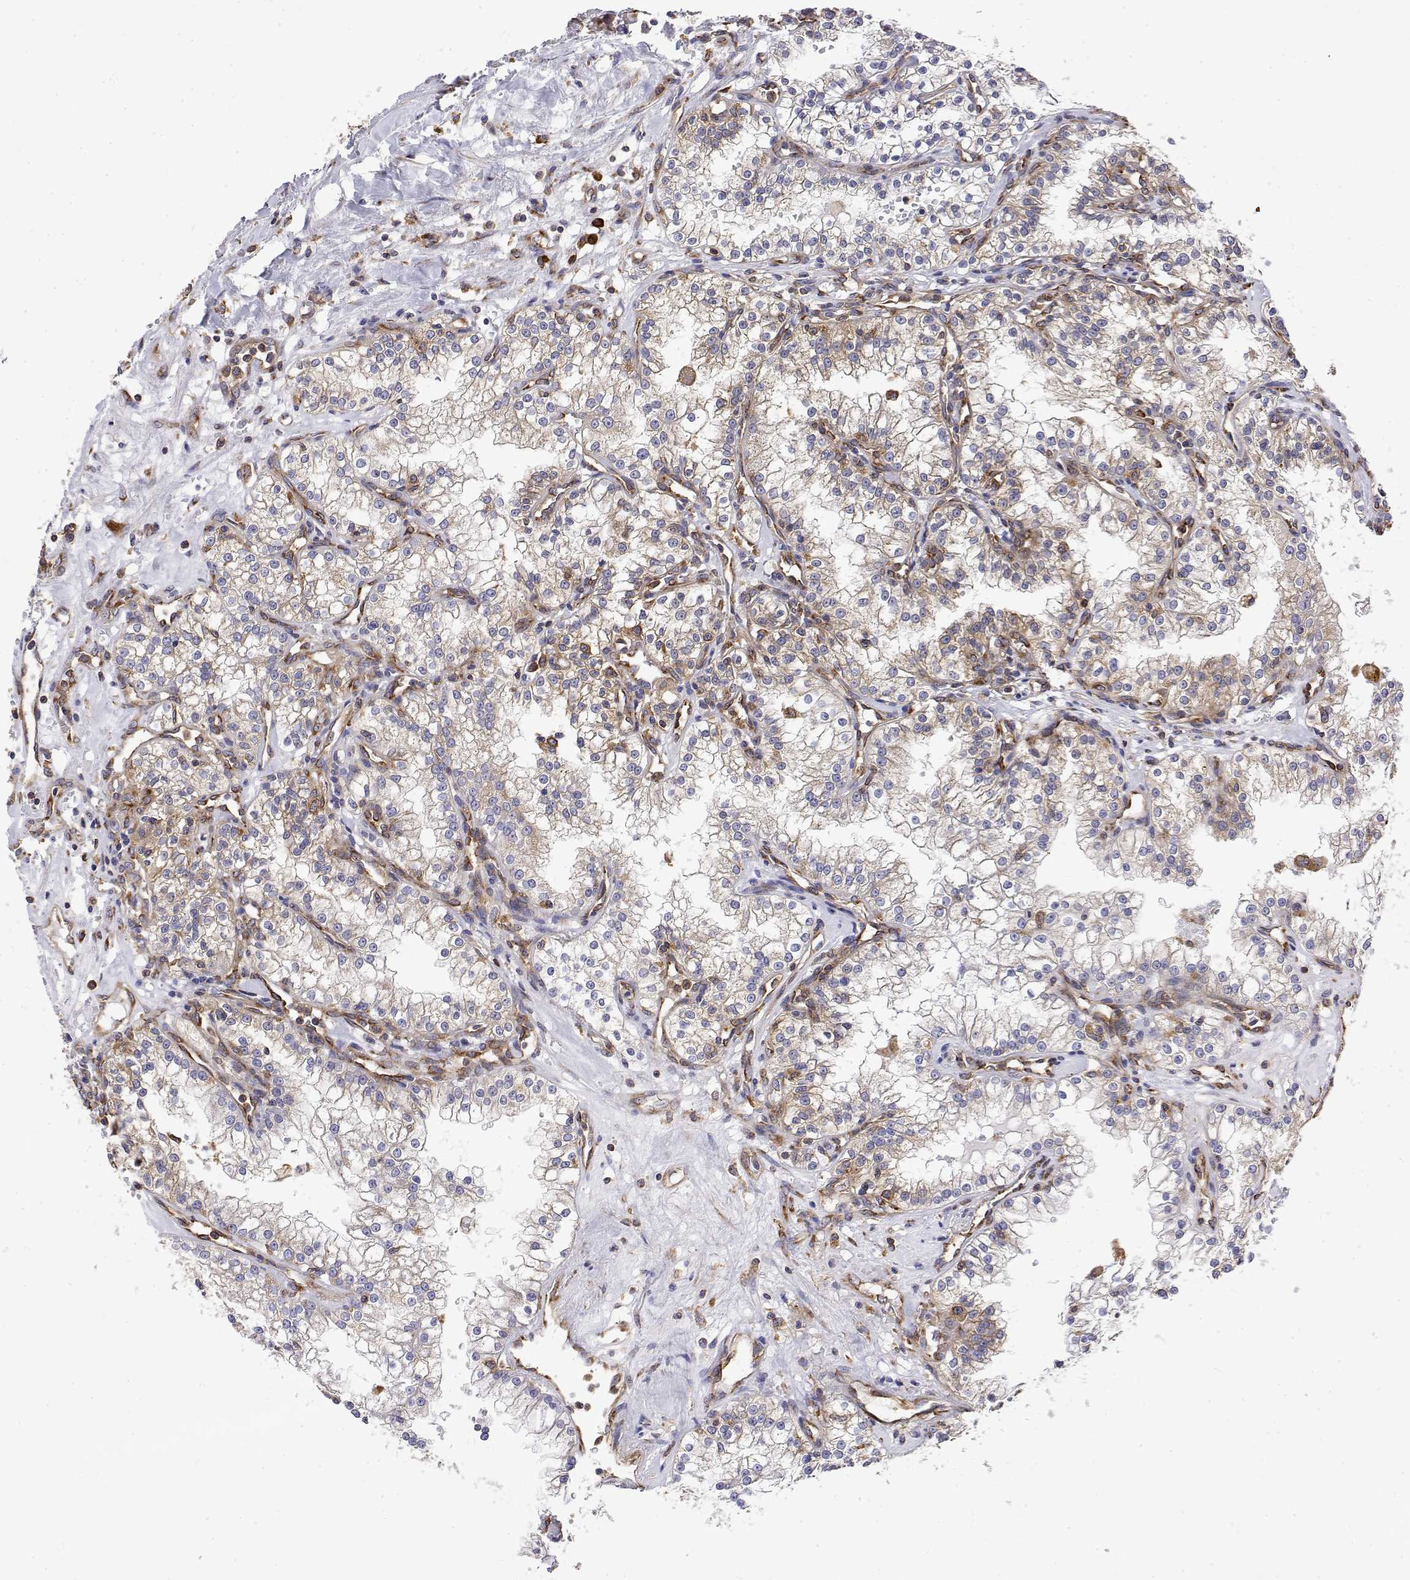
{"staining": {"intensity": "moderate", "quantity": "<25%", "location": "cytoplasmic/membranous"}, "tissue": "renal cancer", "cell_type": "Tumor cells", "image_type": "cancer", "snomed": [{"axis": "morphology", "description": "Adenocarcinoma, NOS"}, {"axis": "topography", "description": "Kidney"}], "caption": "Adenocarcinoma (renal) tissue demonstrates moderate cytoplasmic/membranous expression in approximately <25% of tumor cells, visualized by immunohistochemistry.", "gene": "EEF1G", "patient": {"sex": "male", "age": 36}}